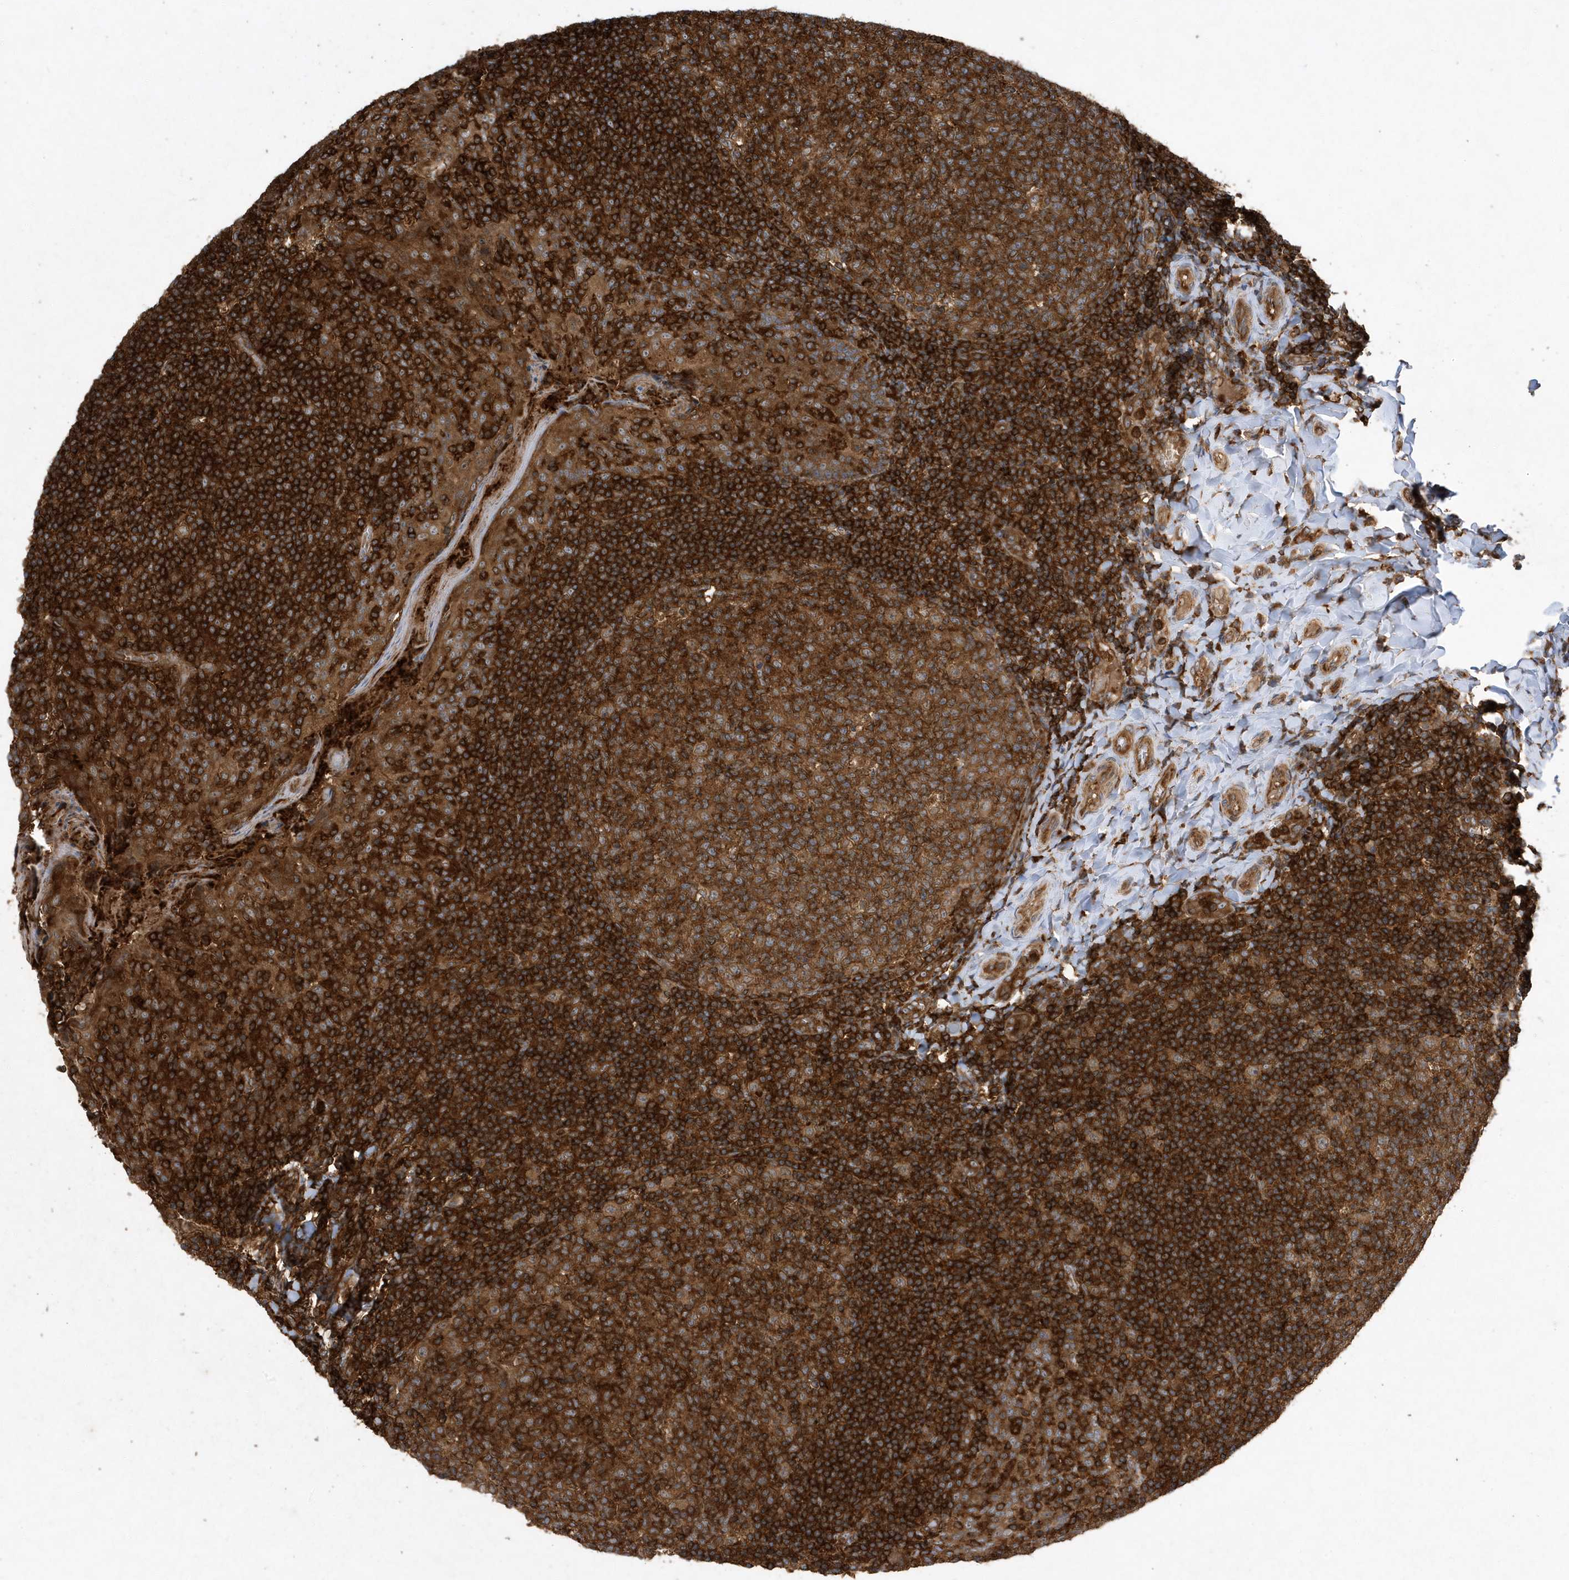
{"staining": {"intensity": "strong", "quantity": ">75%", "location": "cytoplasmic/membranous"}, "tissue": "tonsil", "cell_type": "Germinal center cells", "image_type": "normal", "snomed": [{"axis": "morphology", "description": "Normal tissue, NOS"}, {"axis": "topography", "description": "Tonsil"}], "caption": "Immunohistochemical staining of unremarkable human tonsil displays strong cytoplasmic/membranous protein staining in about >75% of germinal center cells.", "gene": "LAPTM4A", "patient": {"sex": "female", "age": 19}}